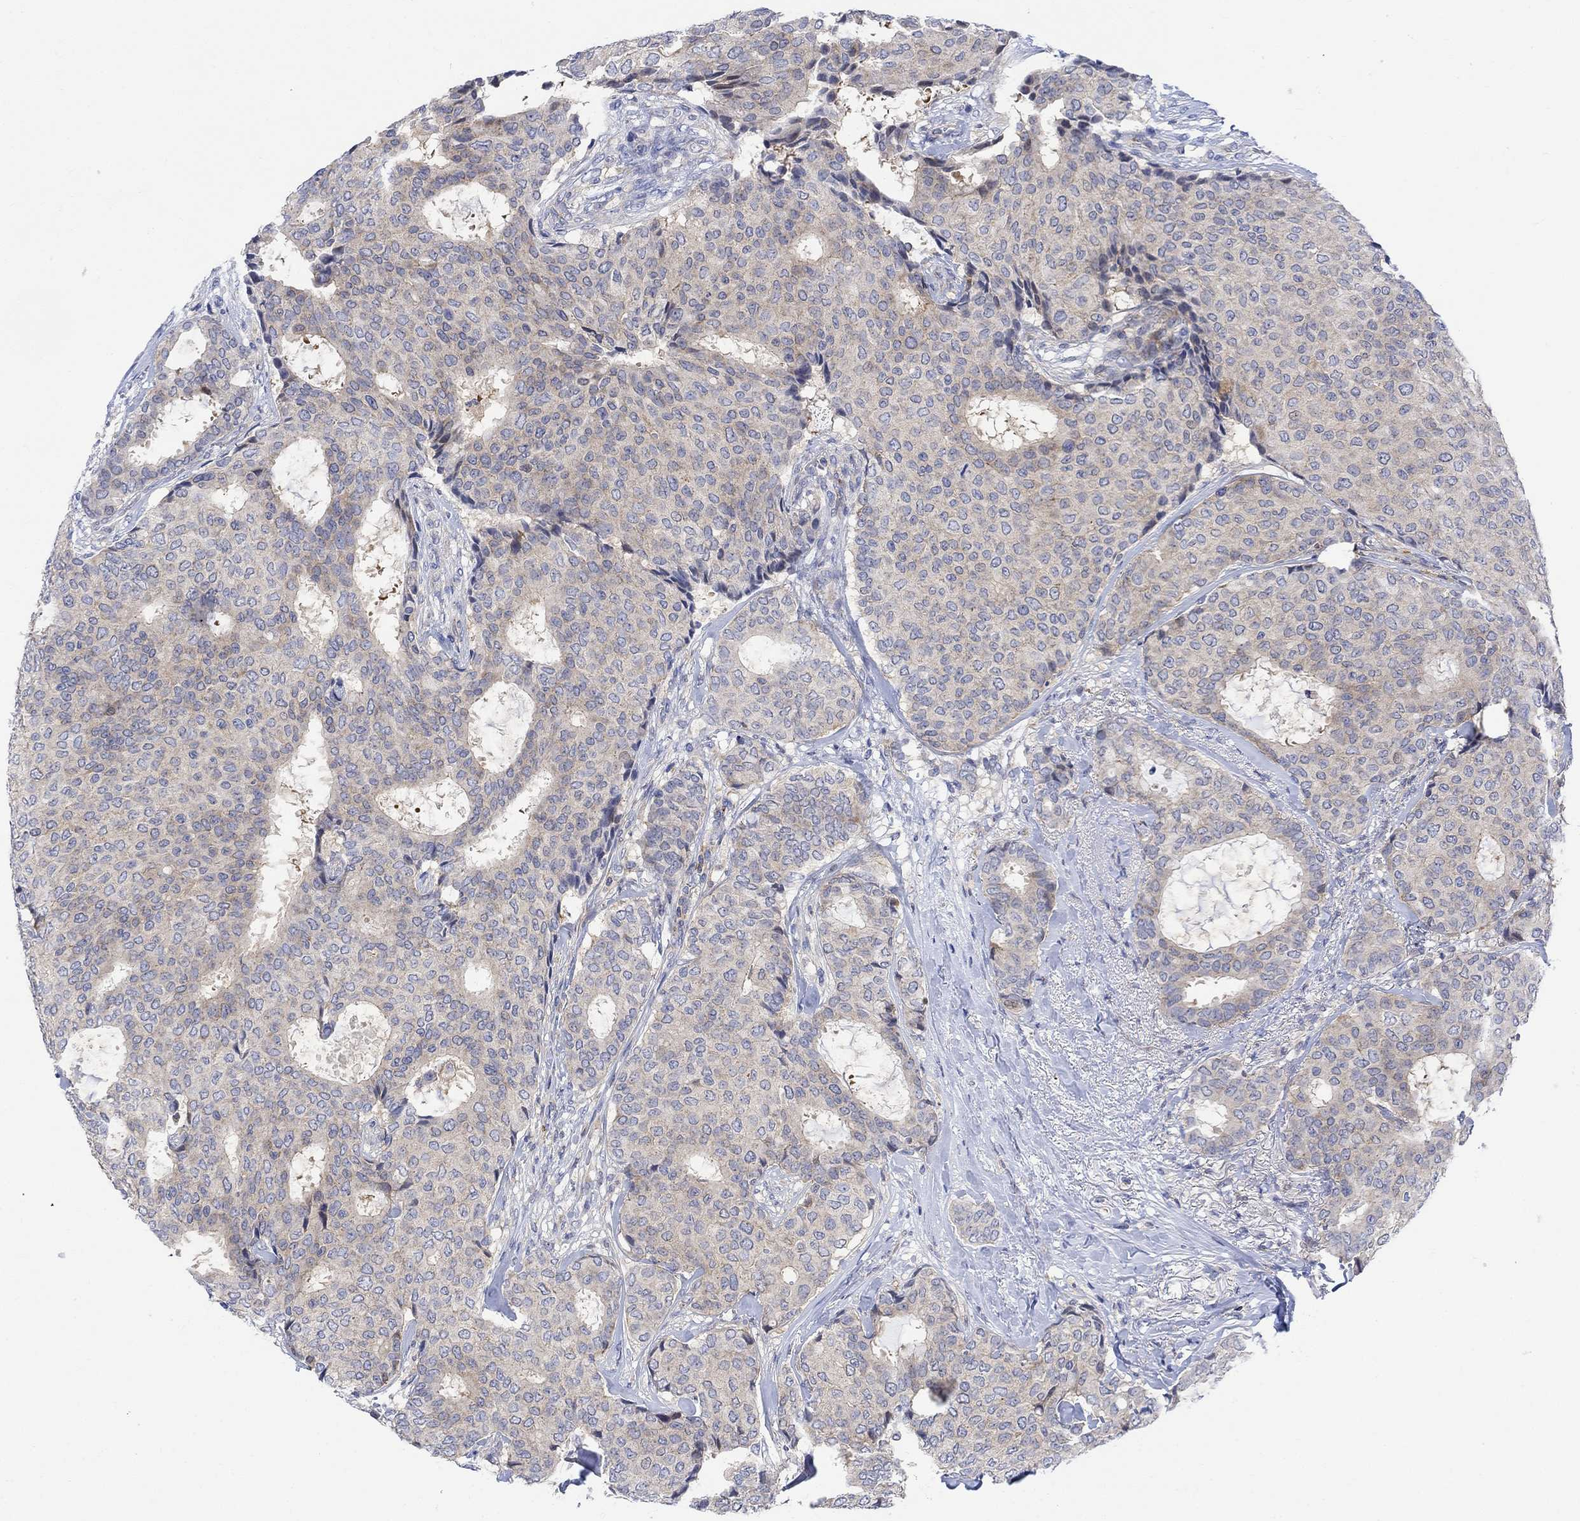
{"staining": {"intensity": "weak", "quantity": "25%-75%", "location": "cytoplasmic/membranous"}, "tissue": "breast cancer", "cell_type": "Tumor cells", "image_type": "cancer", "snomed": [{"axis": "morphology", "description": "Duct carcinoma"}, {"axis": "topography", "description": "Breast"}], "caption": "DAB immunohistochemical staining of human invasive ductal carcinoma (breast) exhibits weak cytoplasmic/membranous protein staining in approximately 25%-75% of tumor cells.", "gene": "ARSK", "patient": {"sex": "female", "age": 75}}